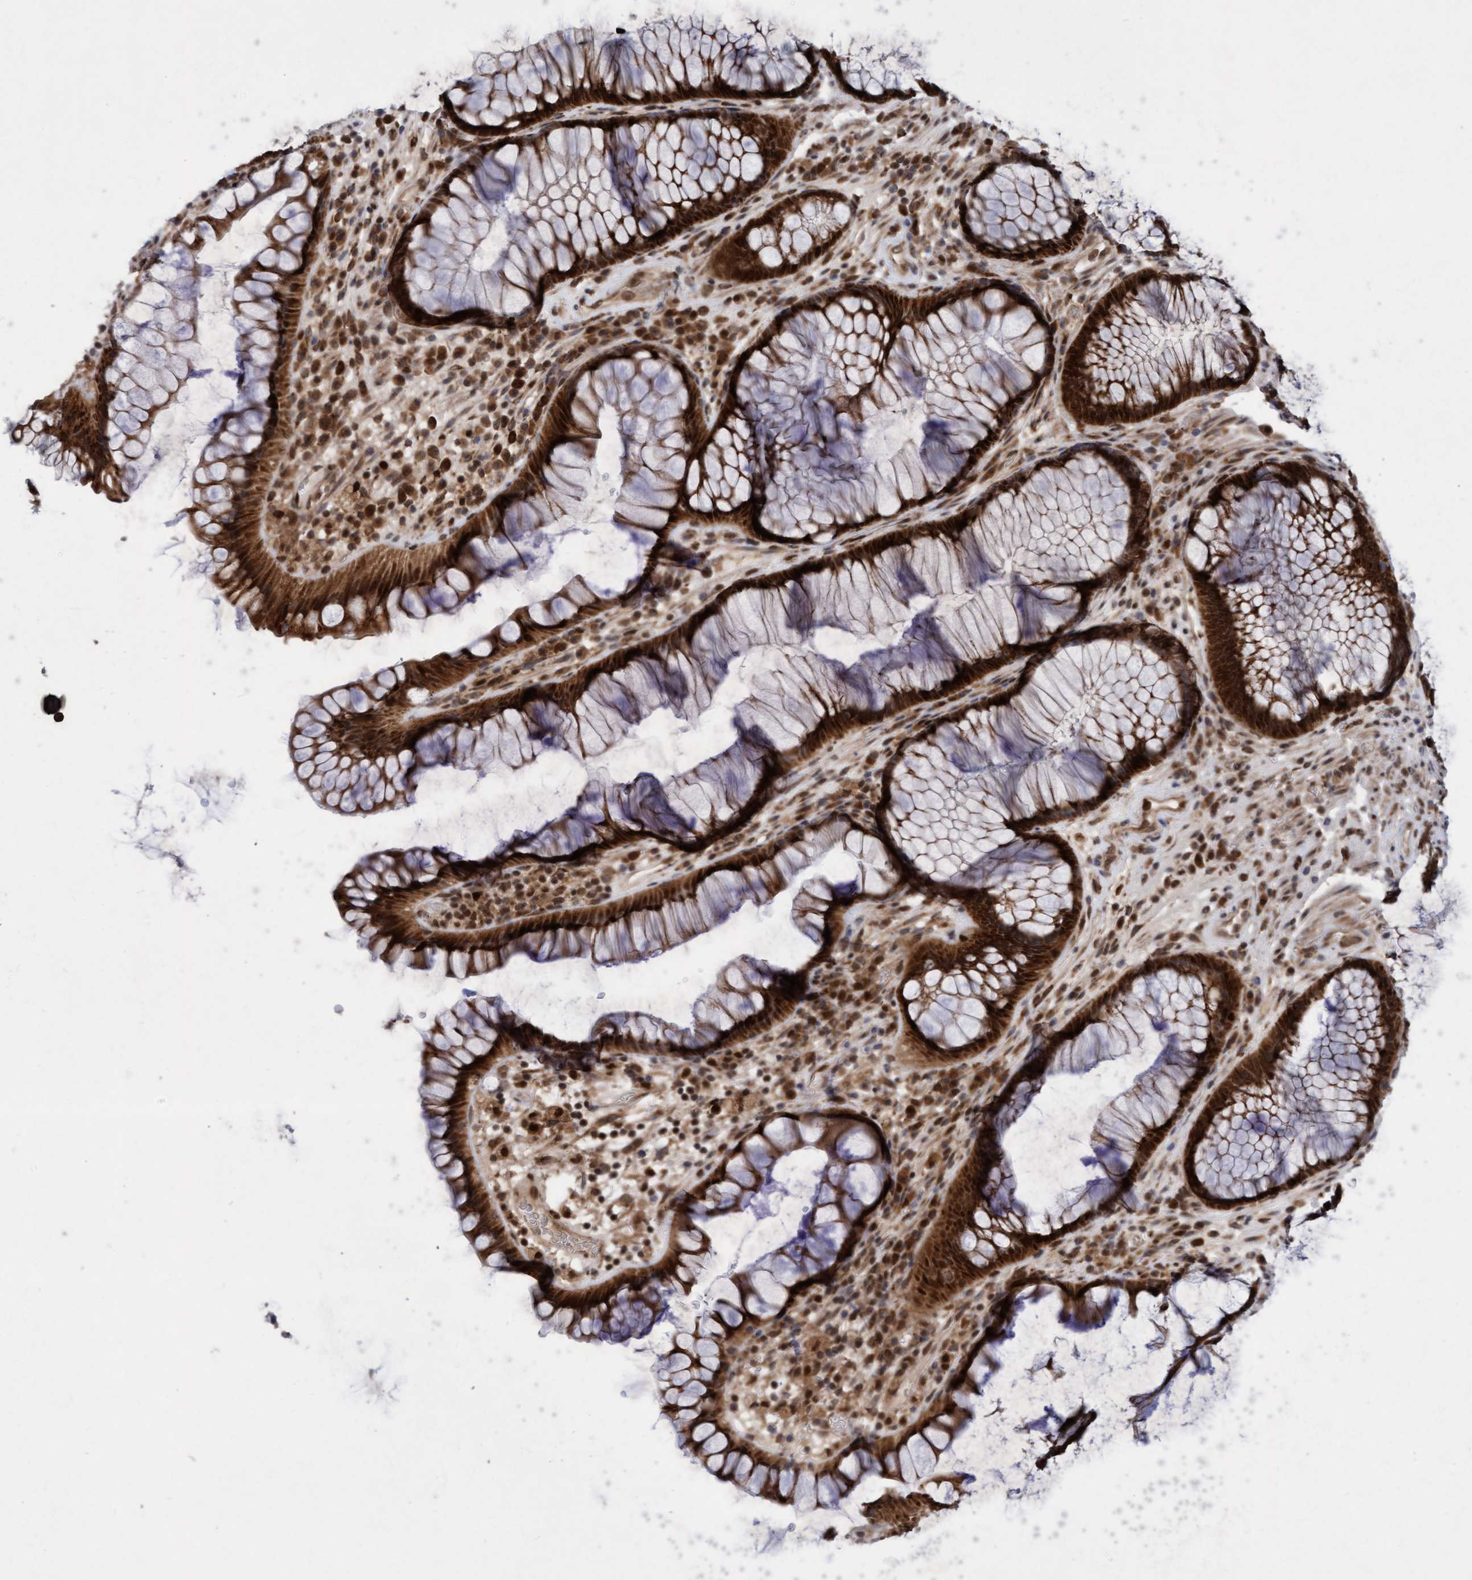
{"staining": {"intensity": "strong", "quantity": ">75%", "location": "cytoplasmic/membranous,nuclear"}, "tissue": "rectum", "cell_type": "Glandular cells", "image_type": "normal", "snomed": [{"axis": "morphology", "description": "Normal tissue, NOS"}, {"axis": "topography", "description": "Rectum"}], "caption": "Protein analysis of benign rectum exhibits strong cytoplasmic/membranous,nuclear staining in approximately >75% of glandular cells.", "gene": "TANC2", "patient": {"sex": "male", "age": 51}}